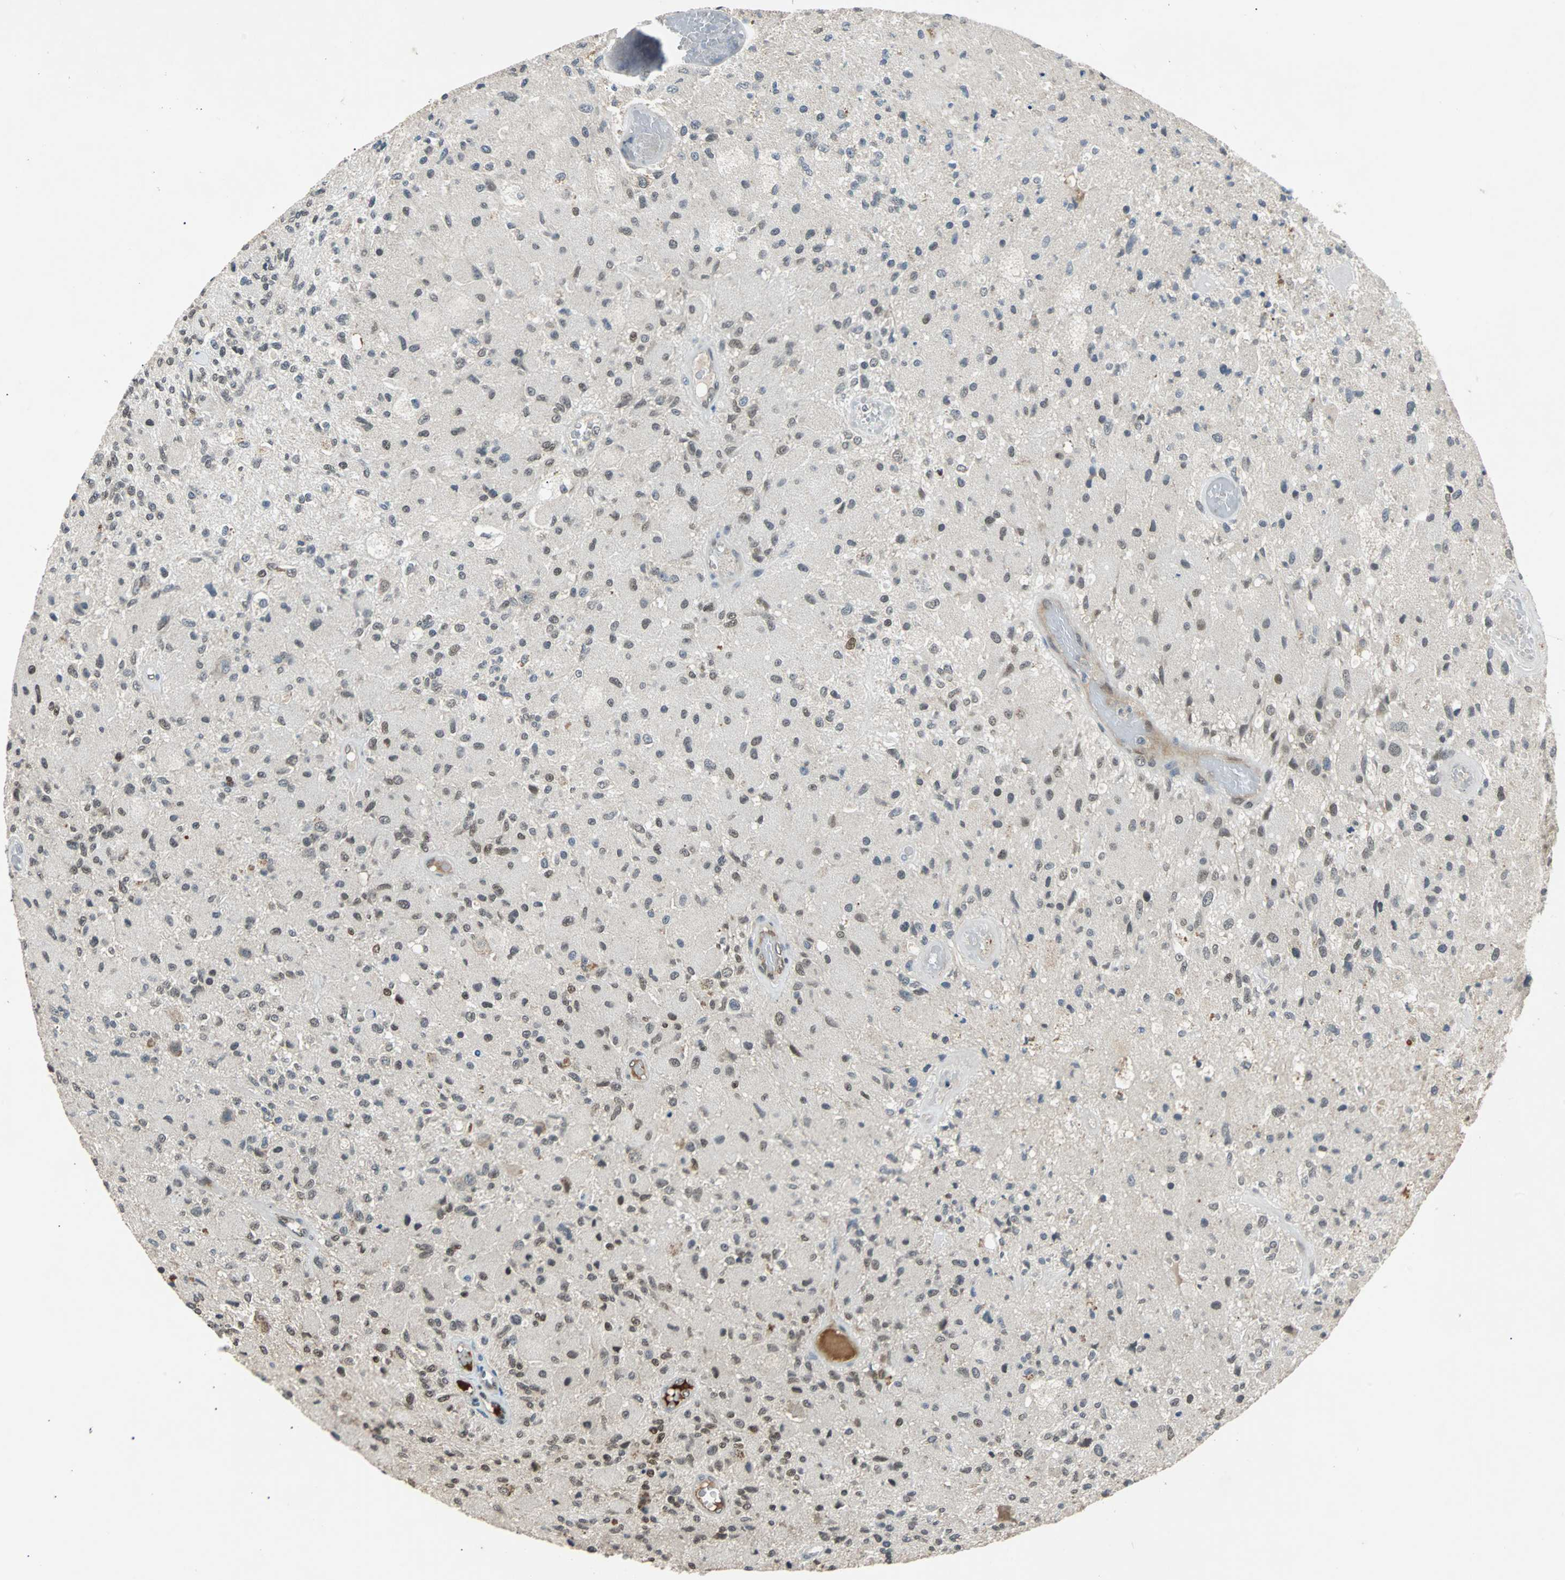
{"staining": {"intensity": "weak", "quantity": "<25%", "location": "nuclear"}, "tissue": "glioma", "cell_type": "Tumor cells", "image_type": "cancer", "snomed": [{"axis": "morphology", "description": "Normal tissue, NOS"}, {"axis": "morphology", "description": "Glioma, malignant, High grade"}, {"axis": "topography", "description": "Cerebral cortex"}], "caption": "Immunohistochemistry (IHC) image of glioma stained for a protein (brown), which displays no expression in tumor cells. (Brightfield microscopy of DAB (3,3'-diaminobenzidine) IHC at high magnification).", "gene": "PHC1", "patient": {"sex": "male", "age": 77}}